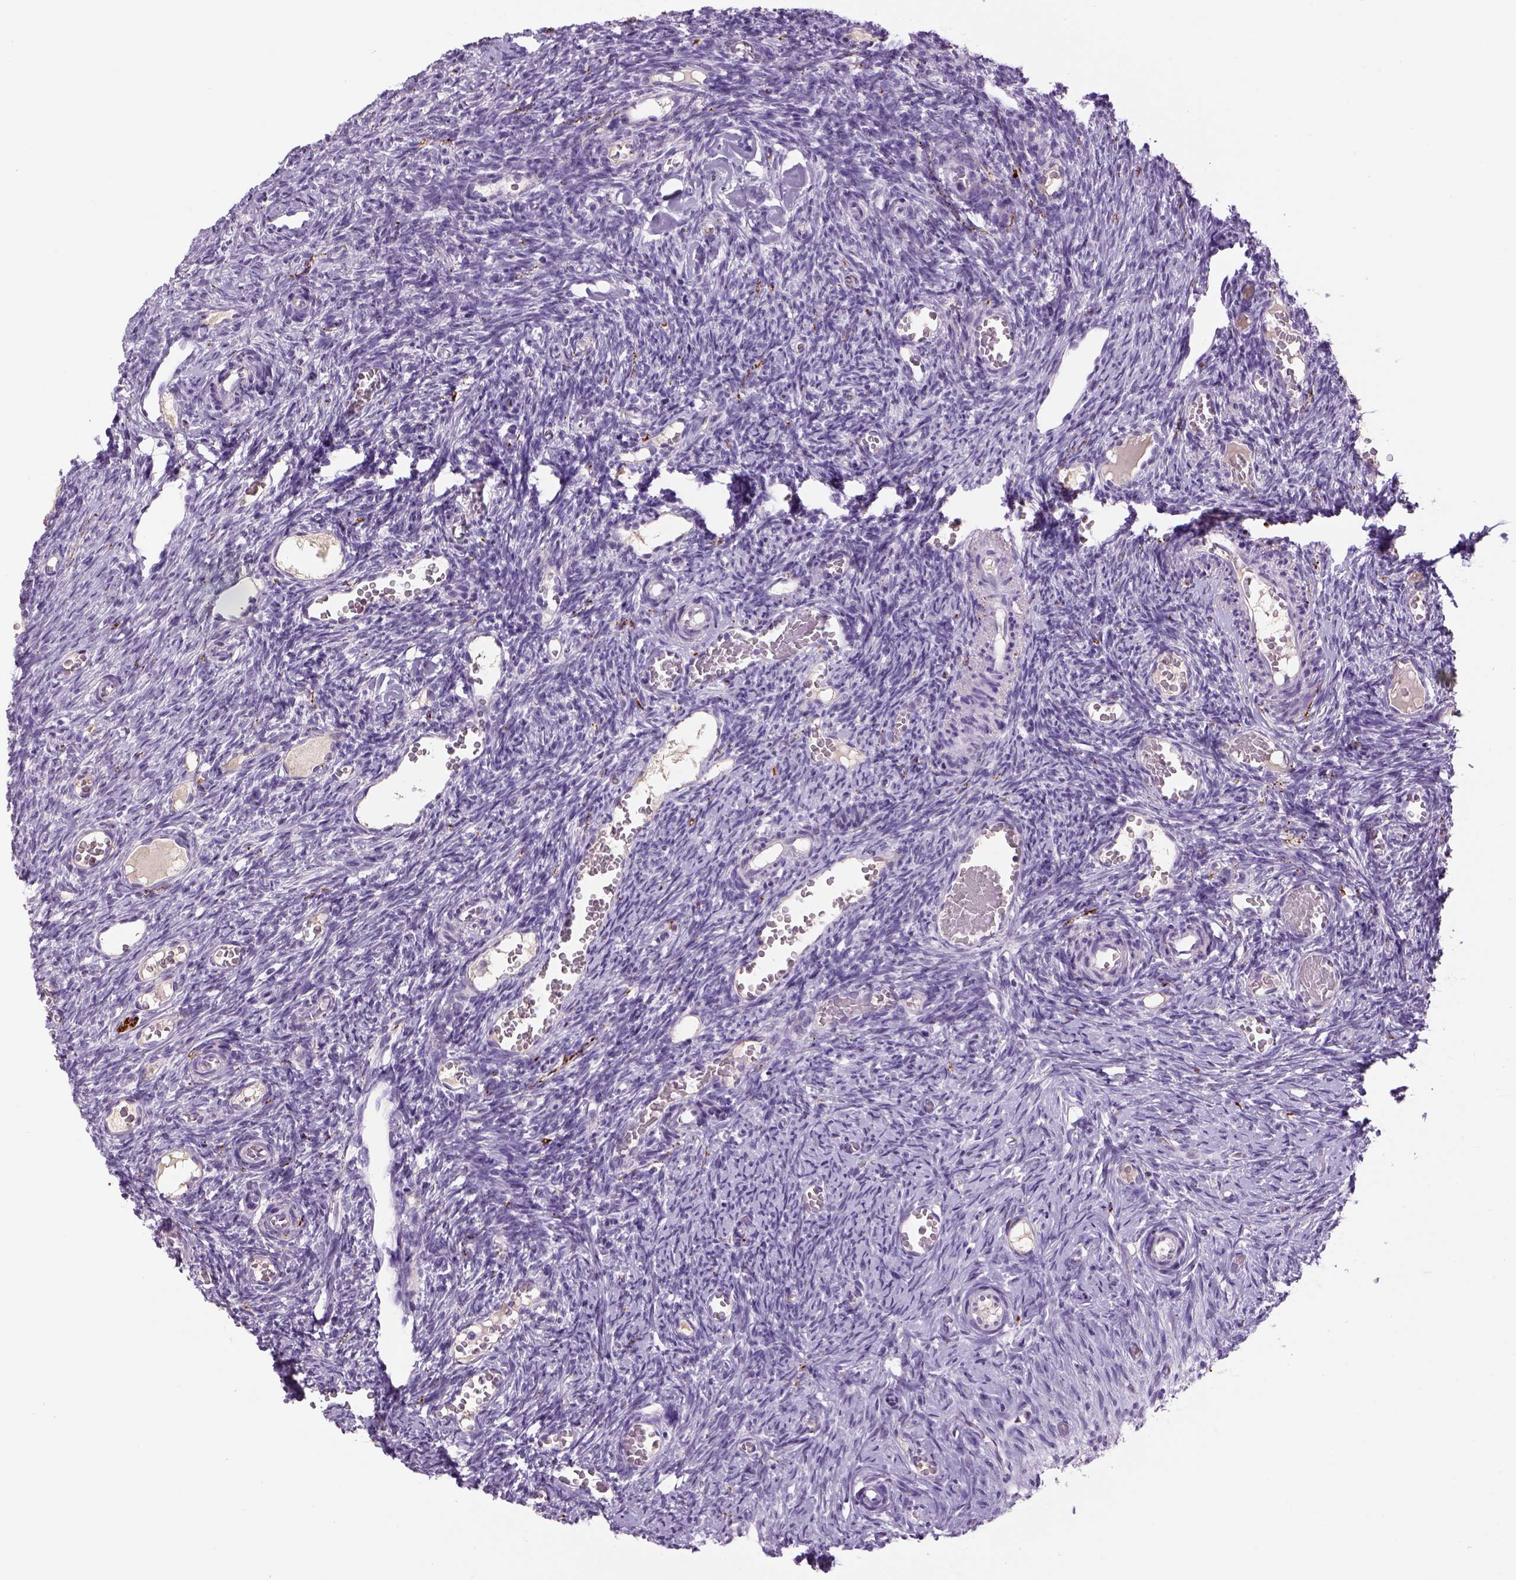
{"staining": {"intensity": "negative", "quantity": "none", "location": "none"}, "tissue": "ovary", "cell_type": "Ovarian stroma cells", "image_type": "normal", "snomed": [{"axis": "morphology", "description": "Normal tissue, NOS"}, {"axis": "topography", "description": "Ovary"}], "caption": "Photomicrograph shows no significant protein expression in ovarian stroma cells of benign ovary. (Stains: DAB immunohistochemistry with hematoxylin counter stain, Microscopy: brightfield microscopy at high magnification).", "gene": "DBH", "patient": {"sex": "female", "age": 39}}